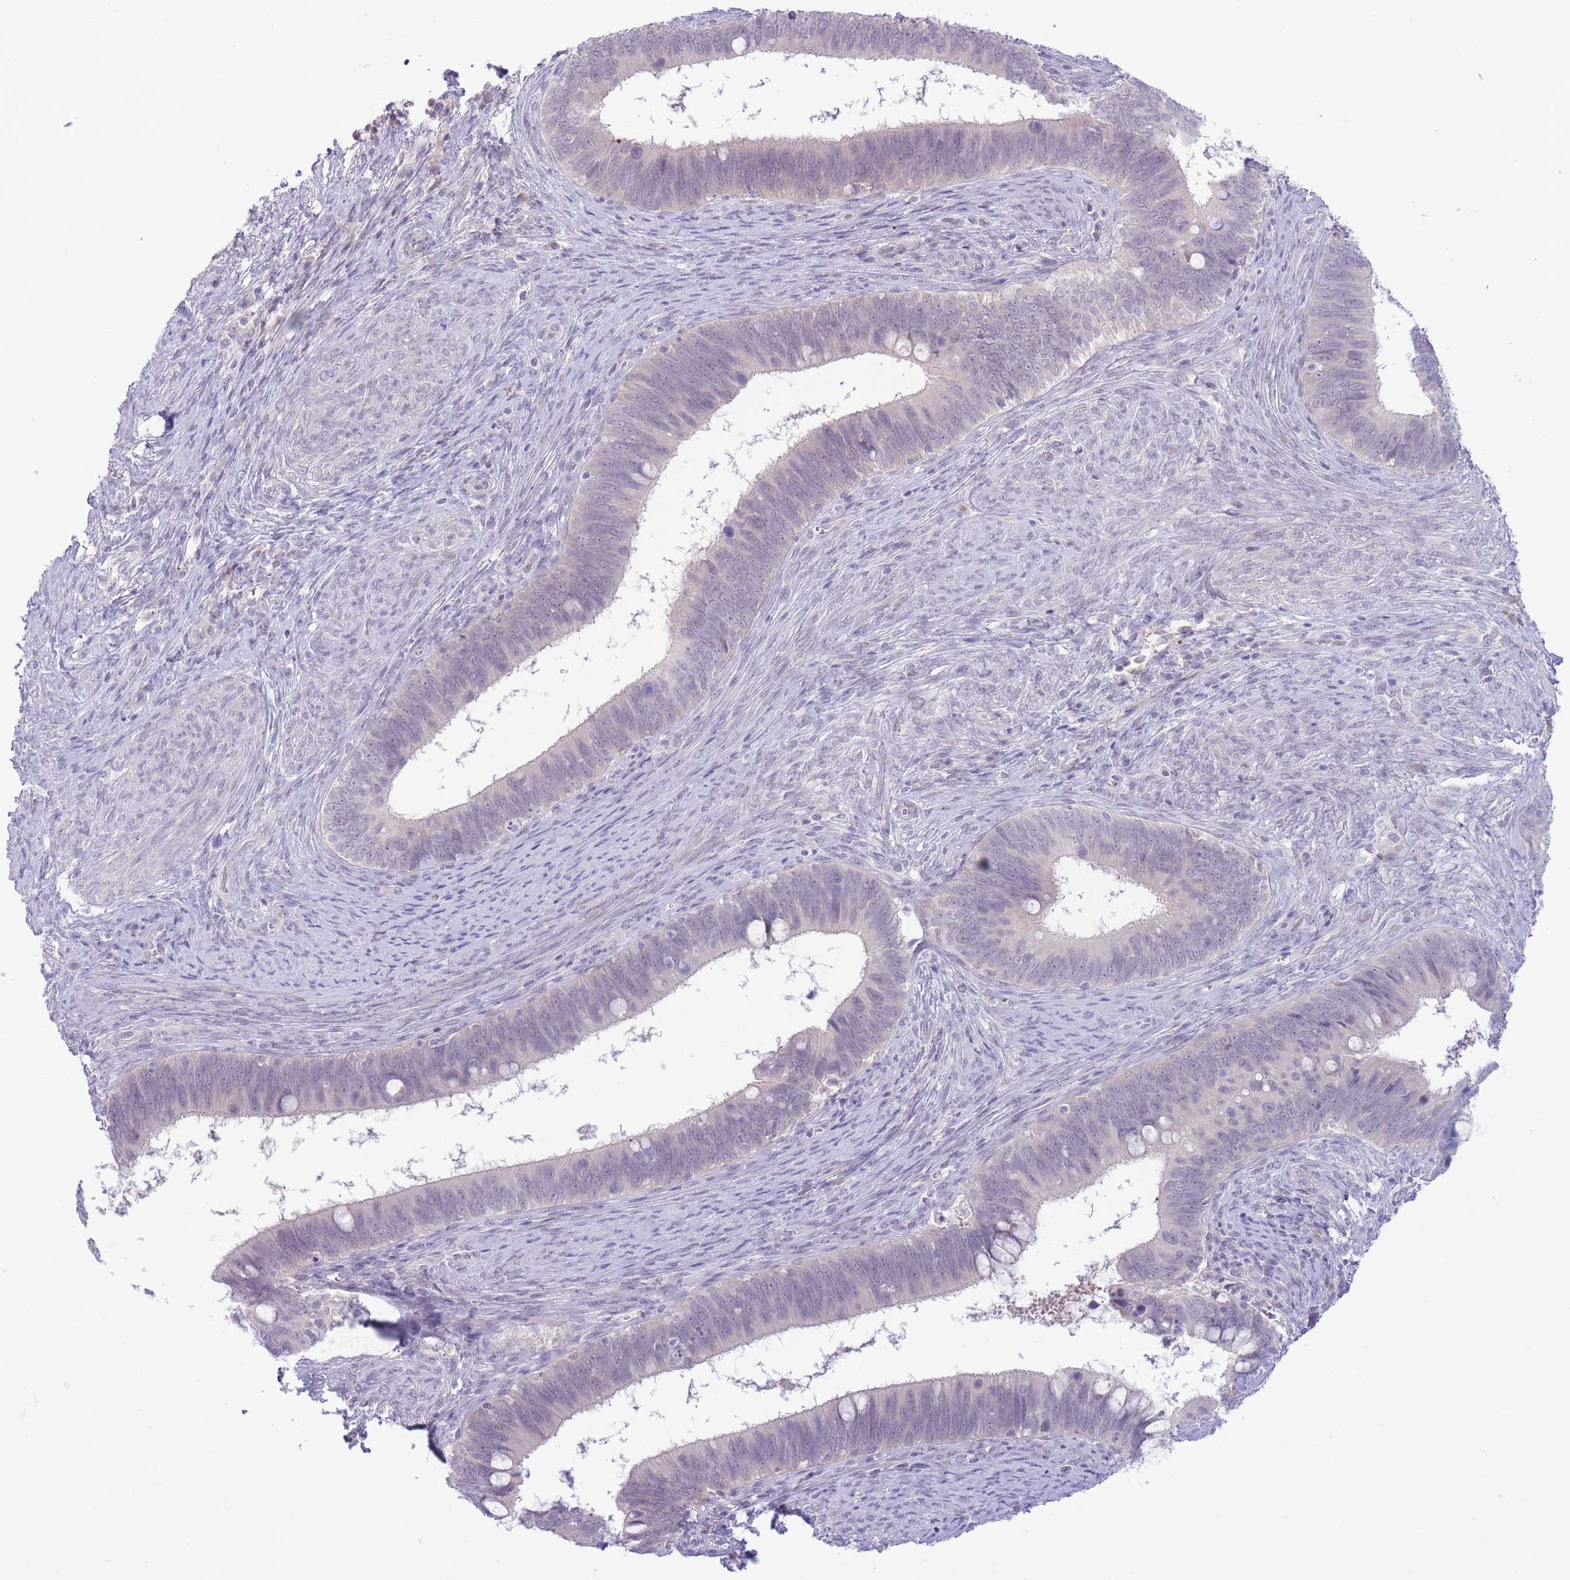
{"staining": {"intensity": "negative", "quantity": "none", "location": "none"}, "tissue": "cervical cancer", "cell_type": "Tumor cells", "image_type": "cancer", "snomed": [{"axis": "morphology", "description": "Adenocarcinoma, NOS"}, {"axis": "topography", "description": "Cervix"}], "caption": "High magnification brightfield microscopy of adenocarcinoma (cervical) stained with DAB (brown) and counterstained with hematoxylin (blue): tumor cells show no significant positivity.", "gene": "FBXO46", "patient": {"sex": "female", "age": 42}}